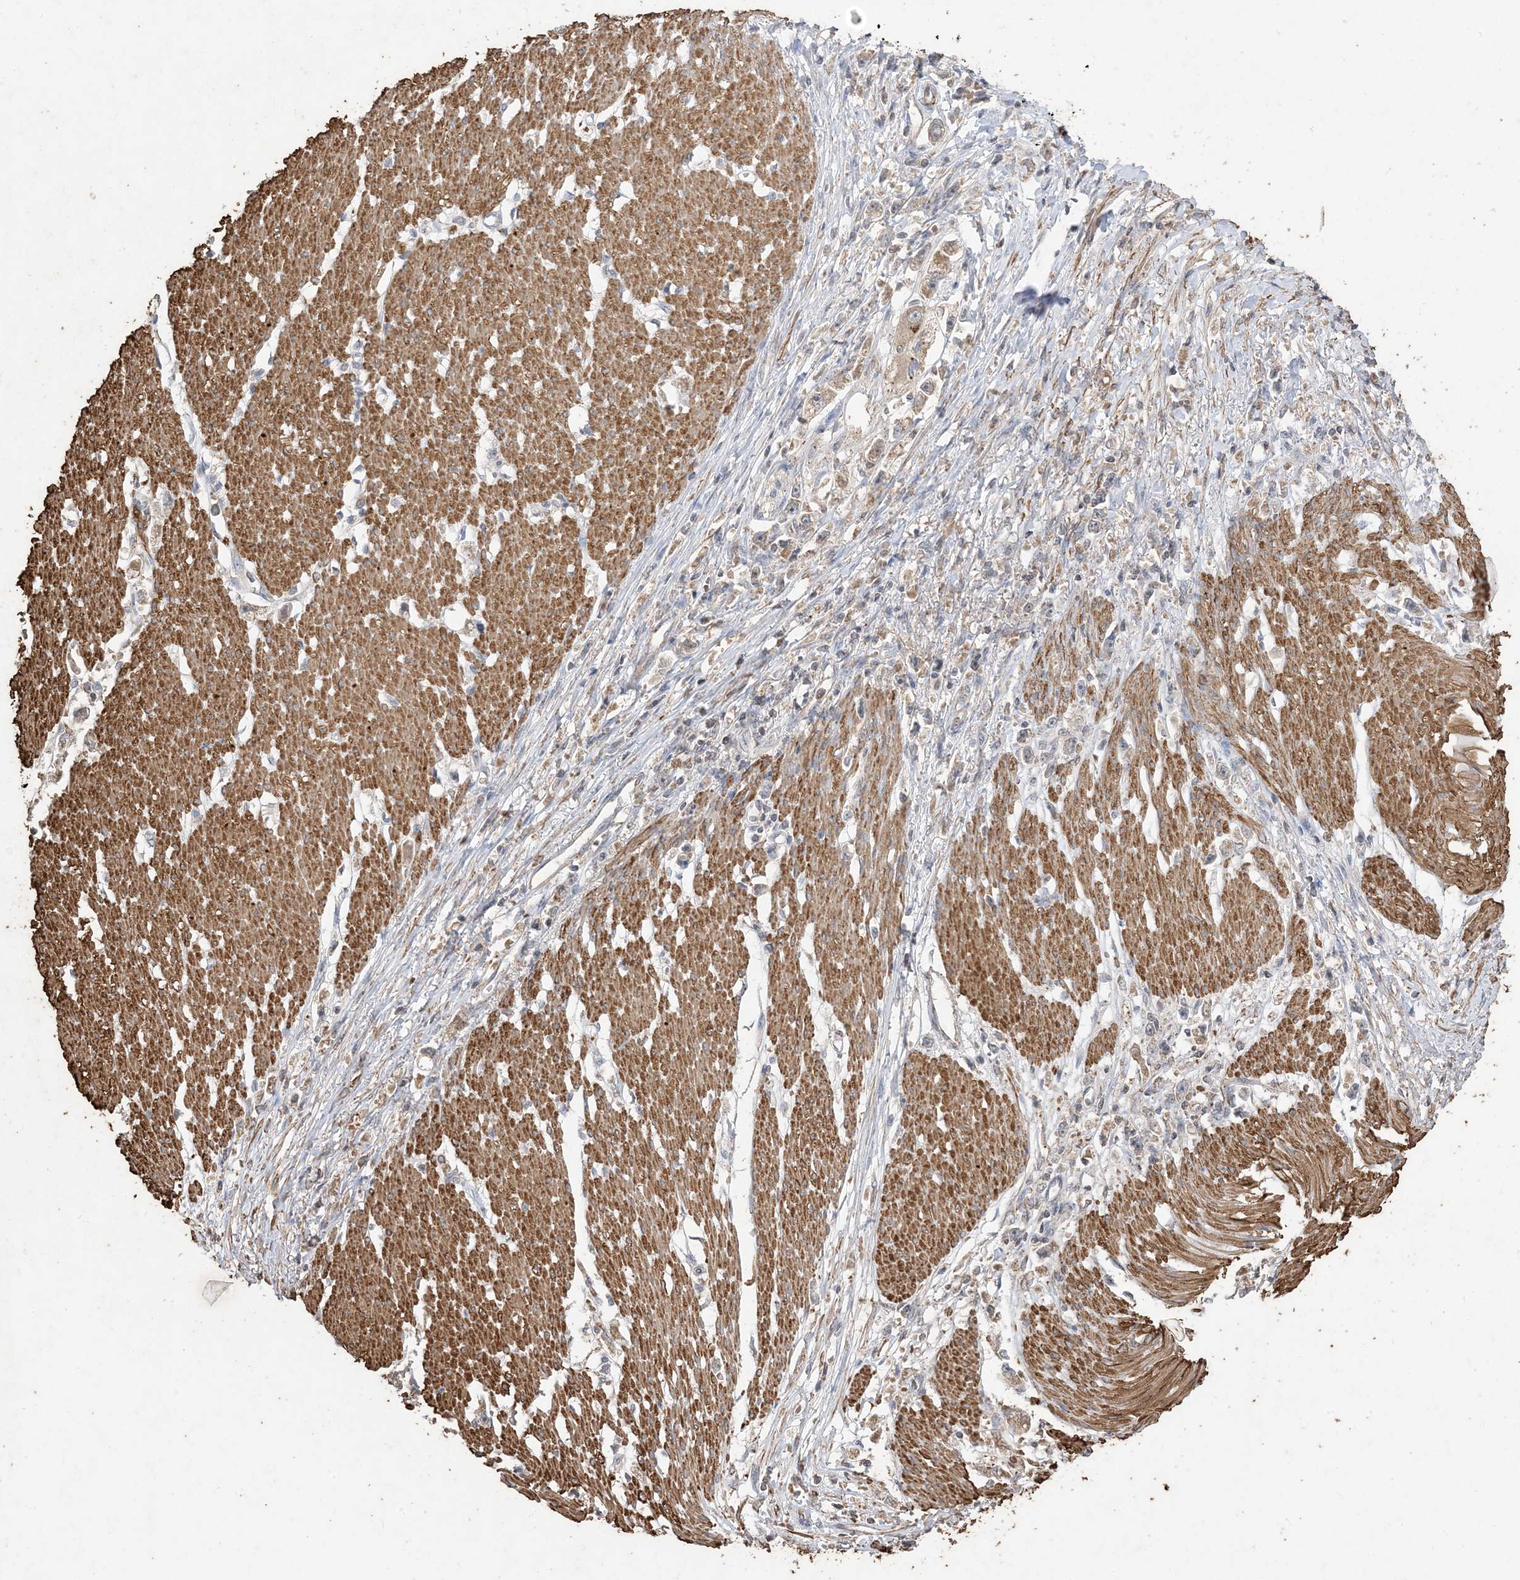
{"staining": {"intensity": "weak", "quantity": "25%-75%", "location": "cytoplasmic/membranous"}, "tissue": "stomach cancer", "cell_type": "Tumor cells", "image_type": "cancer", "snomed": [{"axis": "morphology", "description": "Adenocarcinoma, NOS"}, {"axis": "topography", "description": "Stomach"}], "caption": "IHC histopathology image of neoplastic tissue: stomach cancer (adenocarcinoma) stained using immunohistochemistry (IHC) shows low levels of weak protein expression localized specifically in the cytoplasmic/membranous of tumor cells, appearing as a cytoplasmic/membranous brown color.", "gene": "HPS4", "patient": {"sex": "female", "age": 59}}